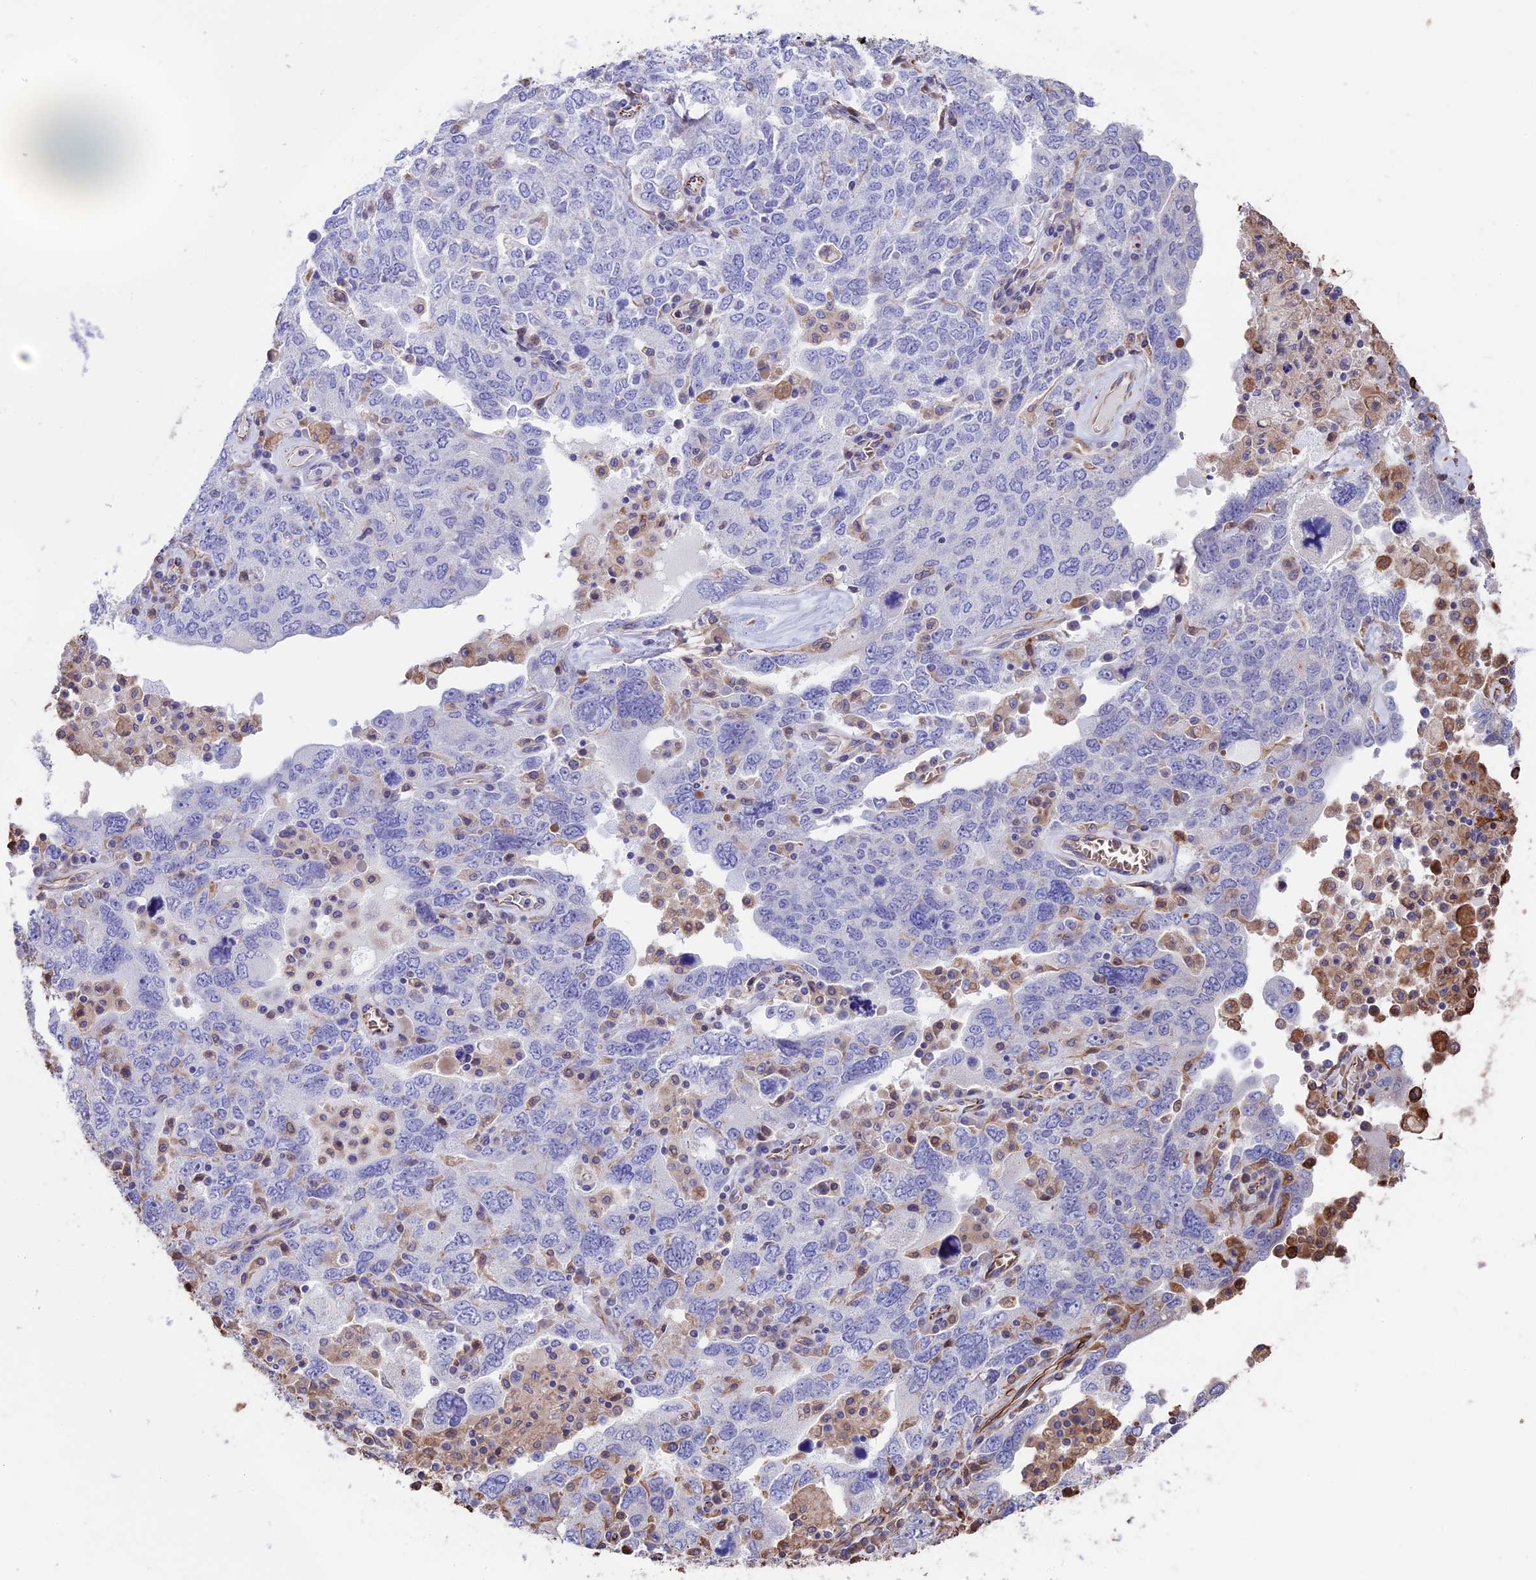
{"staining": {"intensity": "negative", "quantity": "none", "location": "none"}, "tissue": "ovarian cancer", "cell_type": "Tumor cells", "image_type": "cancer", "snomed": [{"axis": "morphology", "description": "Carcinoma, endometroid"}, {"axis": "topography", "description": "Ovary"}], "caption": "Tumor cells are negative for protein expression in human ovarian cancer.", "gene": "SEH1L", "patient": {"sex": "female", "age": 62}}